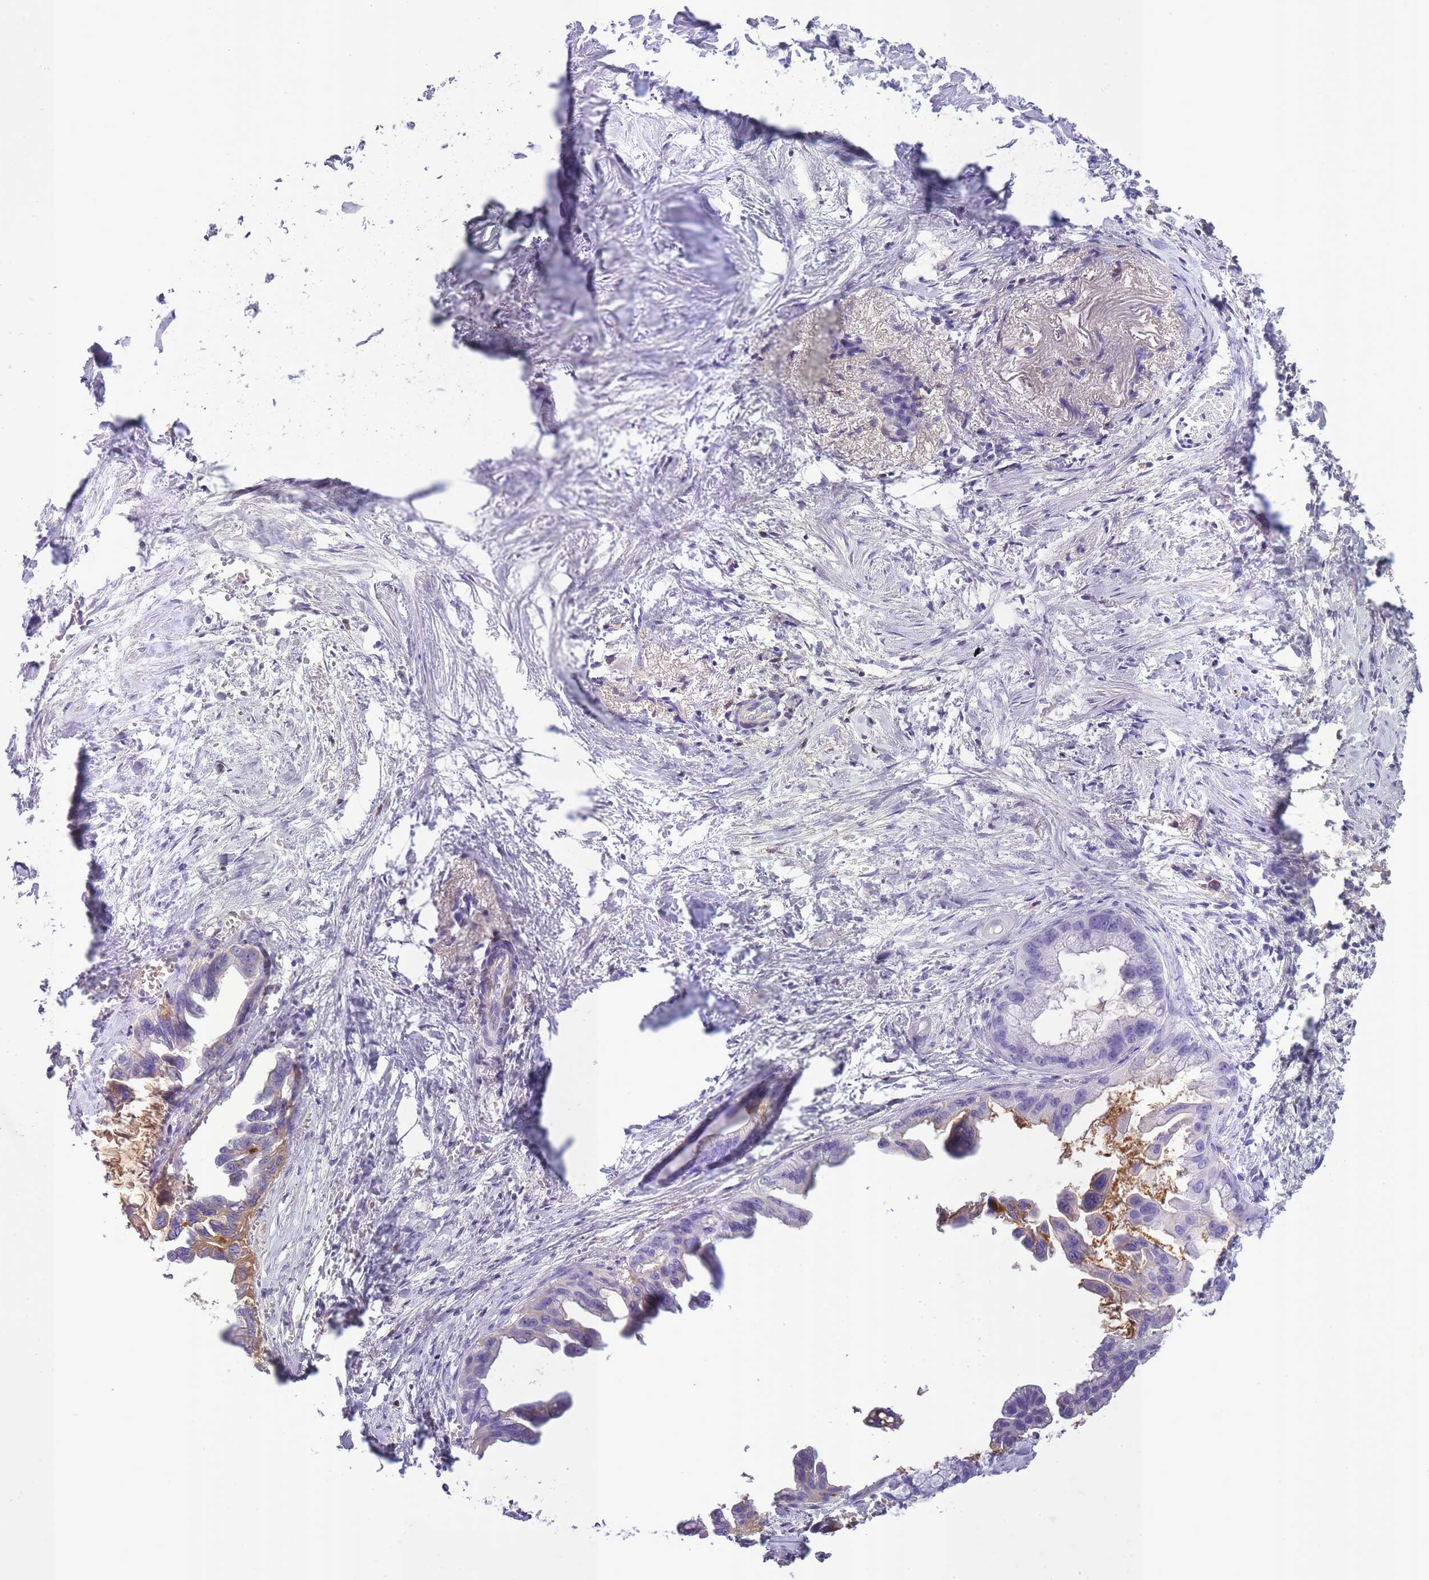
{"staining": {"intensity": "negative", "quantity": "none", "location": "none"}, "tissue": "pancreatic cancer", "cell_type": "Tumor cells", "image_type": "cancer", "snomed": [{"axis": "morphology", "description": "Adenocarcinoma, NOS"}, {"axis": "topography", "description": "Pancreas"}], "caption": "Histopathology image shows no significant protein positivity in tumor cells of pancreatic cancer.", "gene": "IGKV1D-42", "patient": {"sex": "male", "age": 61}}